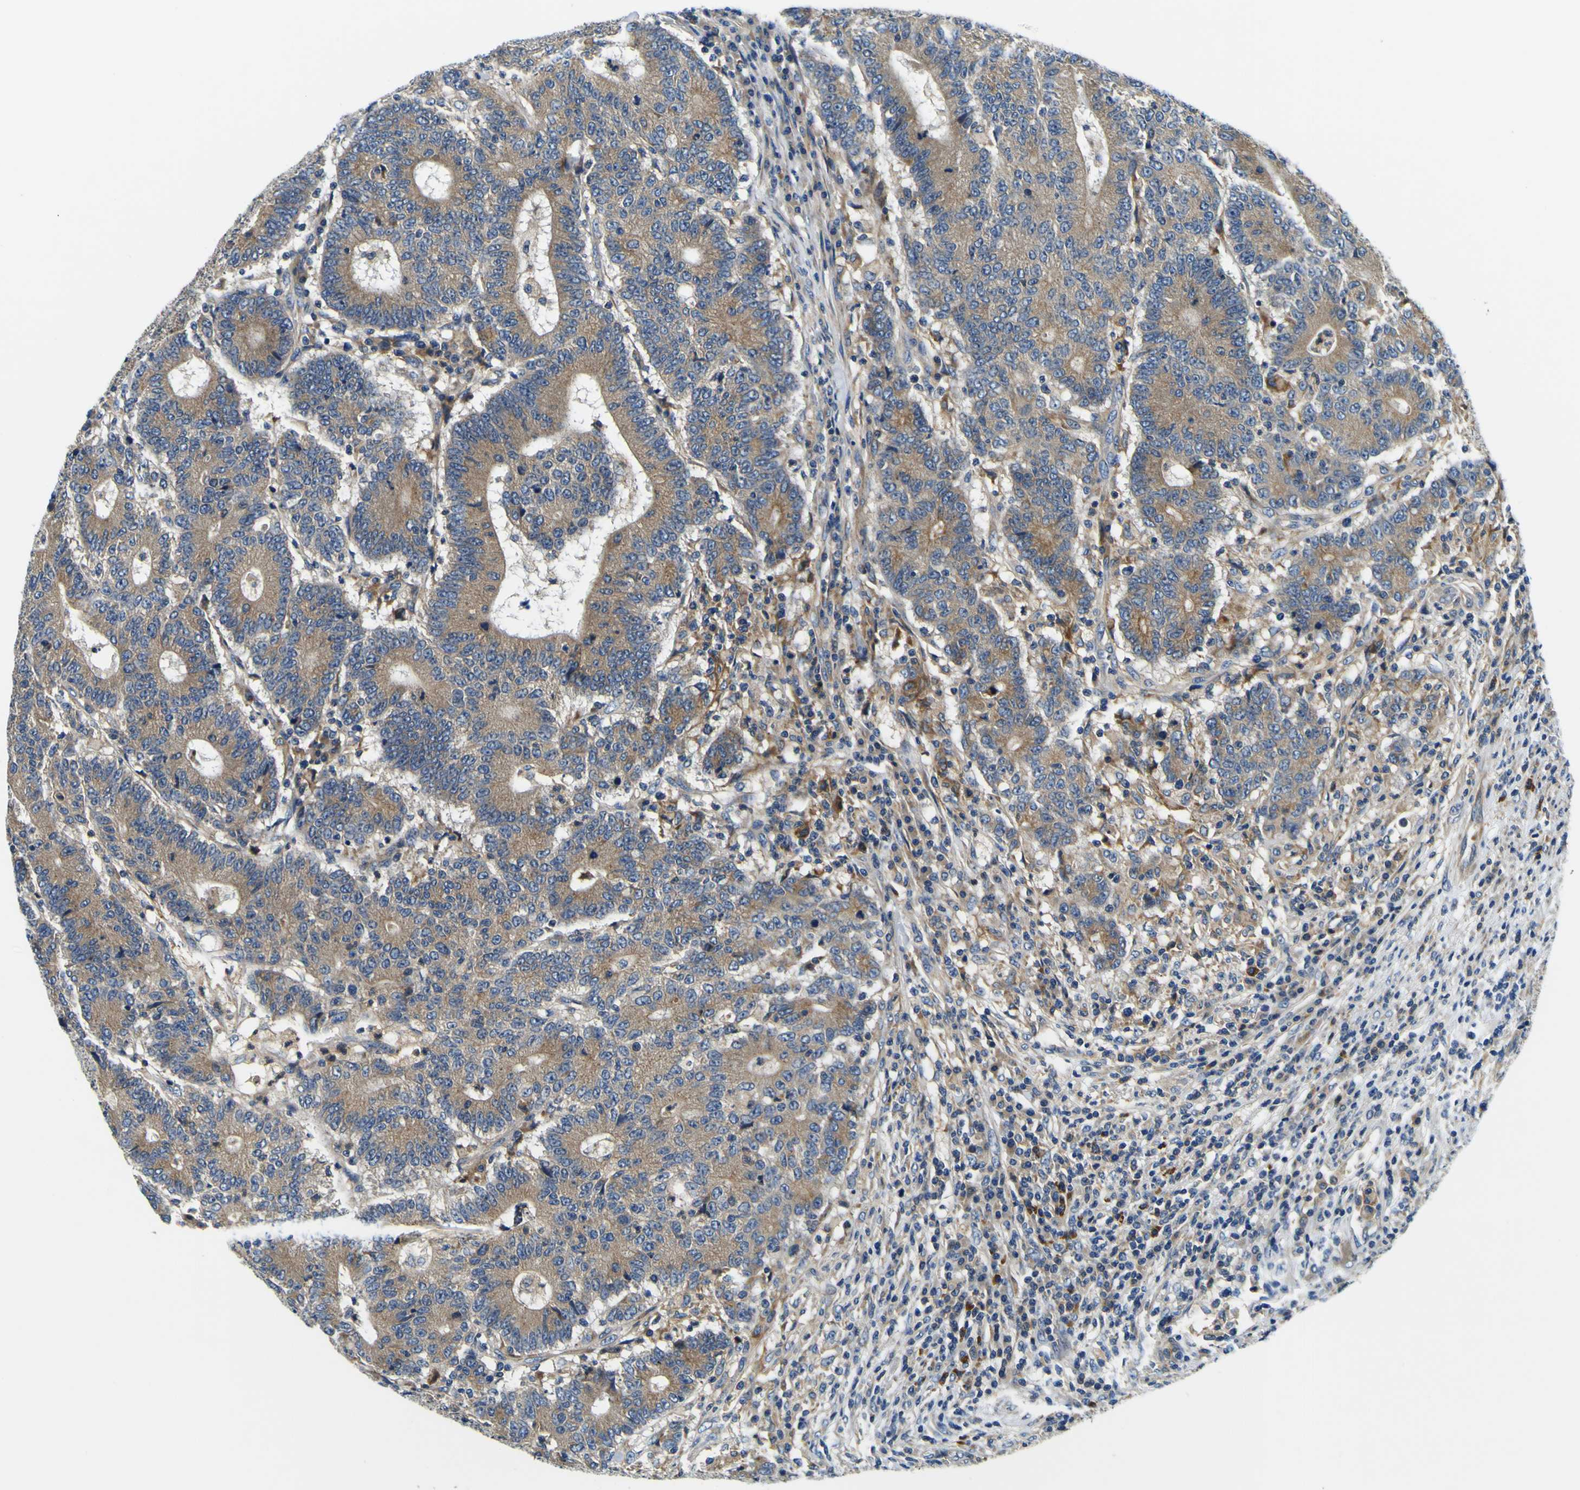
{"staining": {"intensity": "moderate", "quantity": ">75%", "location": "cytoplasmic/membranous"}, "tissue": "colorectal cancer", "cell_type": "Tumor cells", "image_type": "cancer", "snomed": [{"axis": "morphology", "description": "Normal tissue, NOS"}, {"axis": "morphology", "description": "Adenocarcinoma, NOS"}, {"axis": "topography", "description": "Colon"}], "caption": "Colorectal cancer (adenocarcinoma) stained with a protein marker shows moderate staining in tumor cells.", "gene": "CLSTN1", "patient": {"sex": "female", "age": 75}}